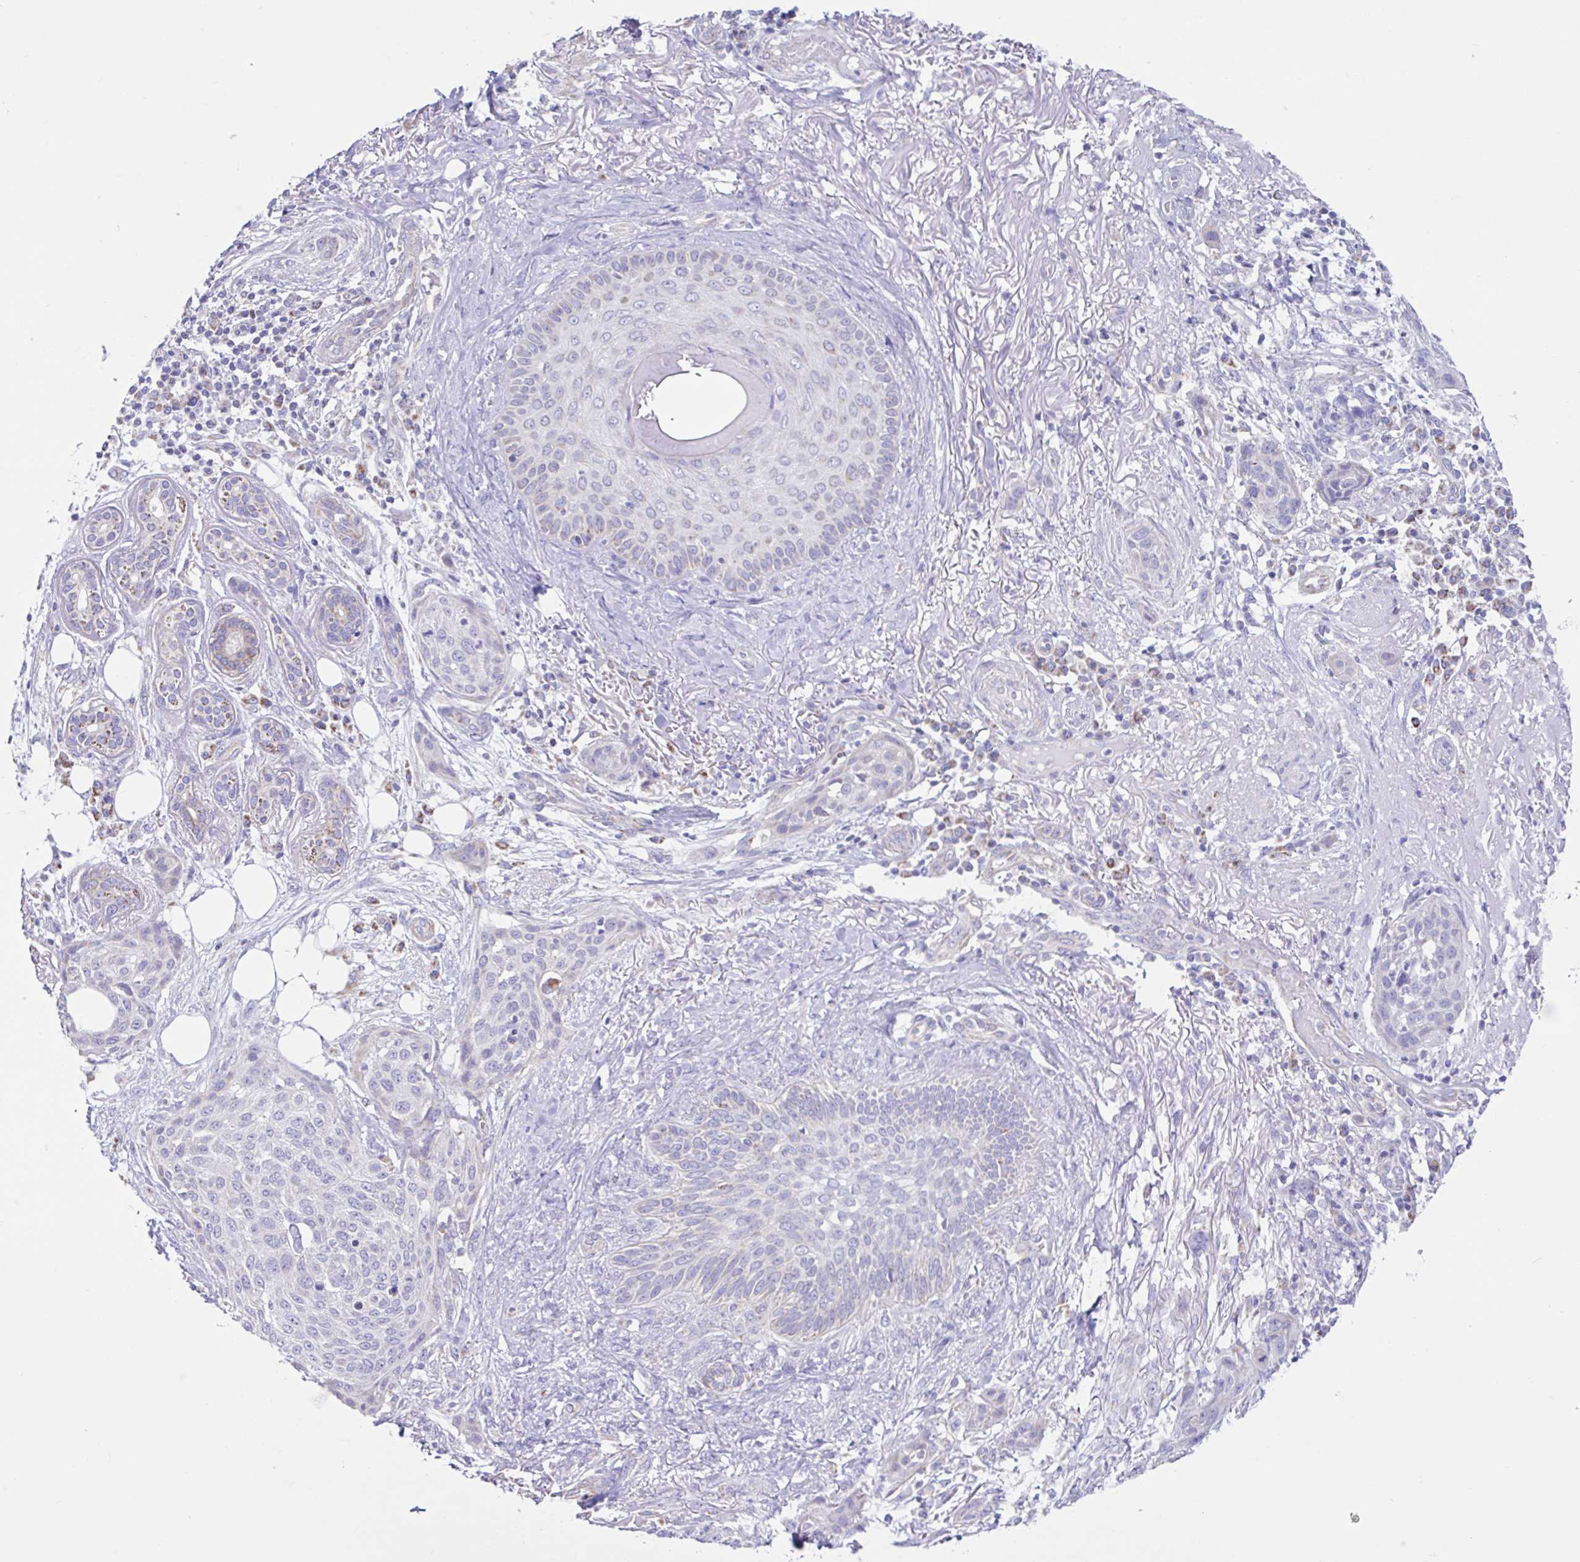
{"staining": {"intensity": "negative", "quantity": "none", "location": "none"}, "tissue": "skin cancer", "cell_type": "Tumor cells", "image_type": "cancer", "snomed": [{"axis": "morphology", "description": "Squamous cell carcinoma, NOS"}, {"axis": "topography", "description": "Skin"}], "caption": "Skin squamous cell carcinoma was stained to show a protein in brown. There is no significant positivity in tumor cells.", "gene": "NDUFS2", "patient": {"sex": "female", "age": 87}}